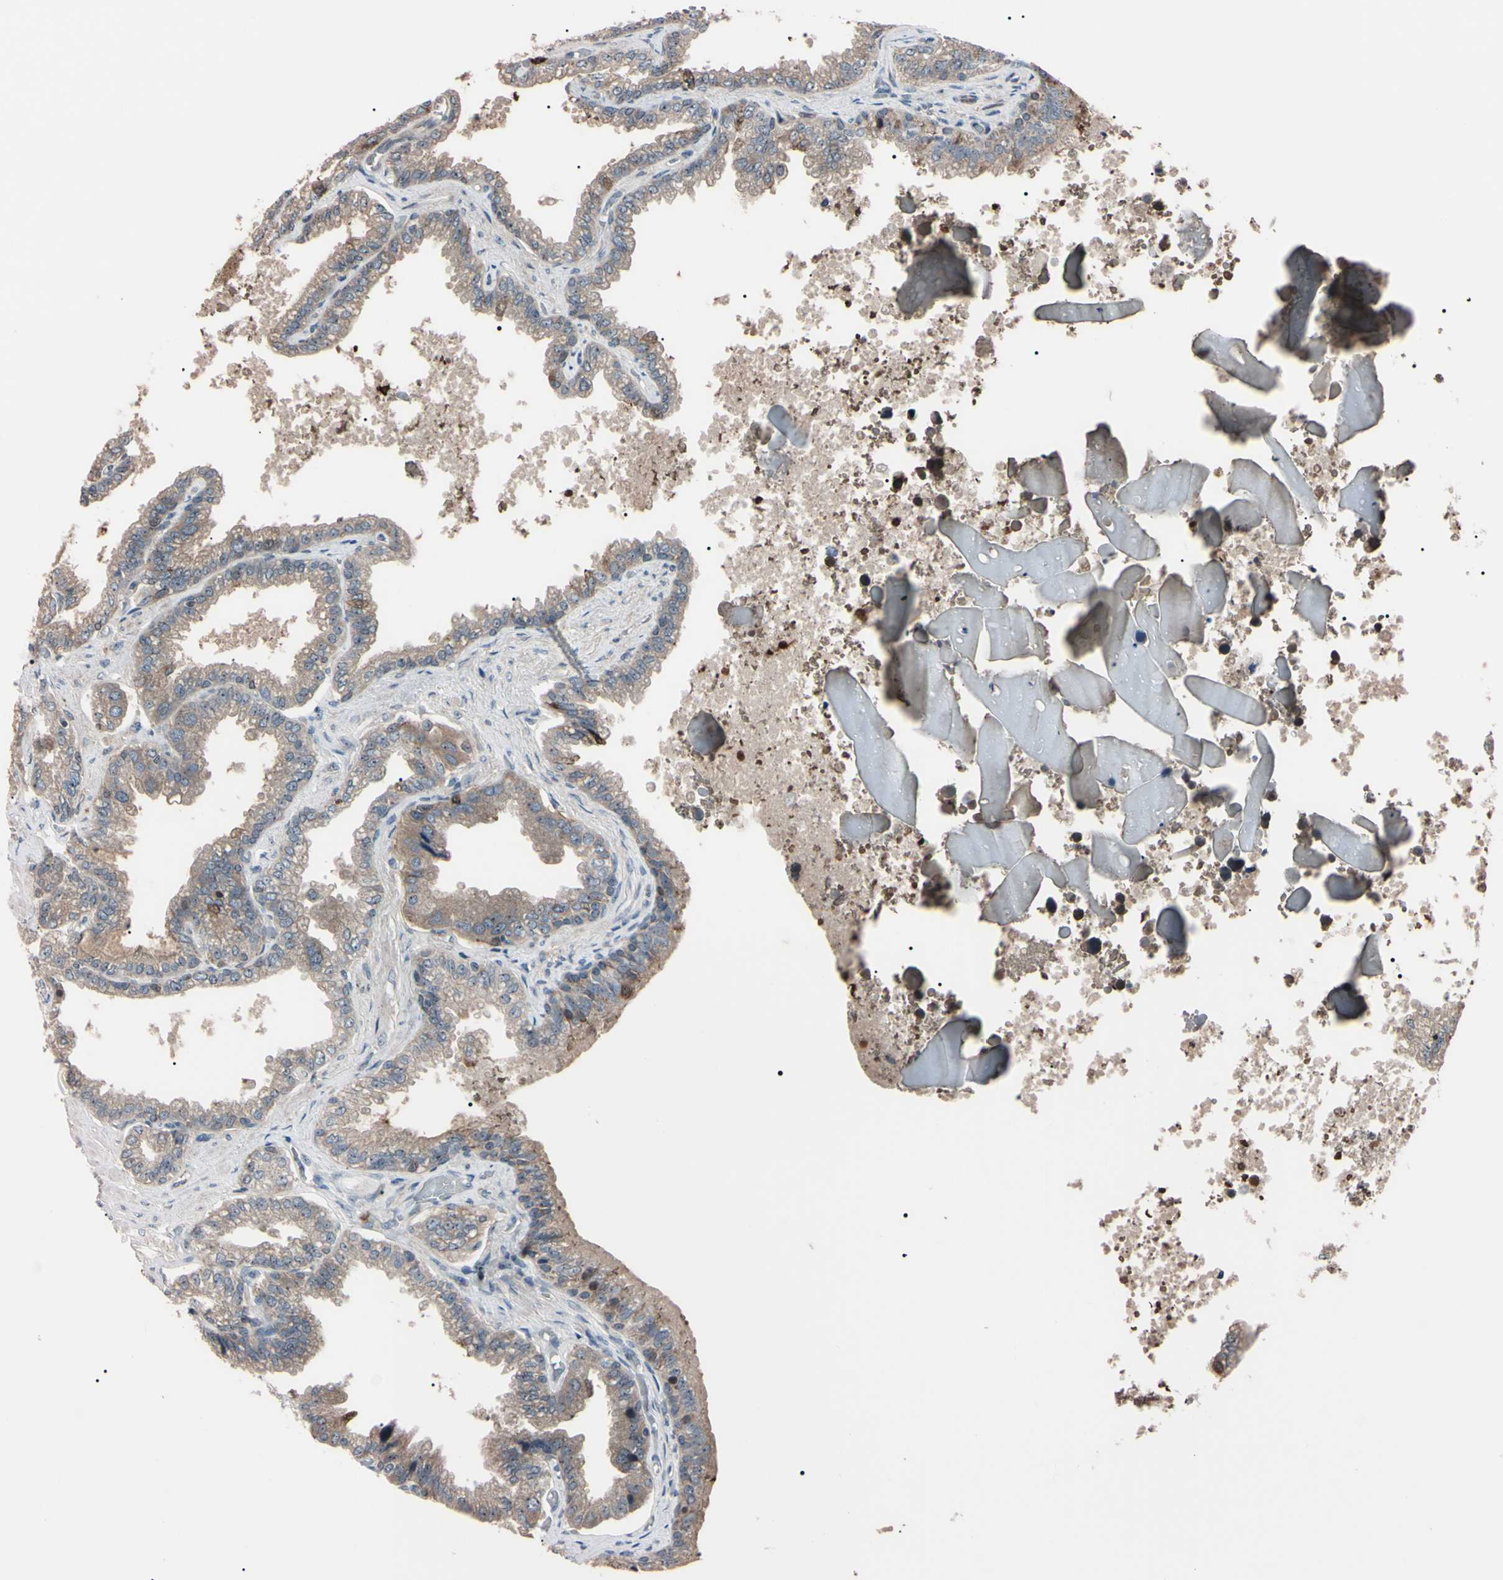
{"staining": {"intensity": "moderate", "quantity": "25%-75%", "location": "cytoplasmic/membranous"}, "tissue": "seminal vesicle", "cell_type": "Glandular cells", "image_type": "normal", "snomed": [{"axis": "morphology", "description": "Normal tissue, NOS"}, {"axis": "topography", "description": "Seminal veicle"}], "caption": "Protein analysis of unremarkable seminal vesicle displays moderate cytoplasmic/membranous expression in about 25%-75% of glandular cells. The protein of interest is stained brown, and the nuclei are stained in blue (DAB (3,3'-diaminobenzidine) IHC with brightfield microscopy, high magnification).", "gene": "TRAF5", "patient": {"sex": "male", "age": 46}}